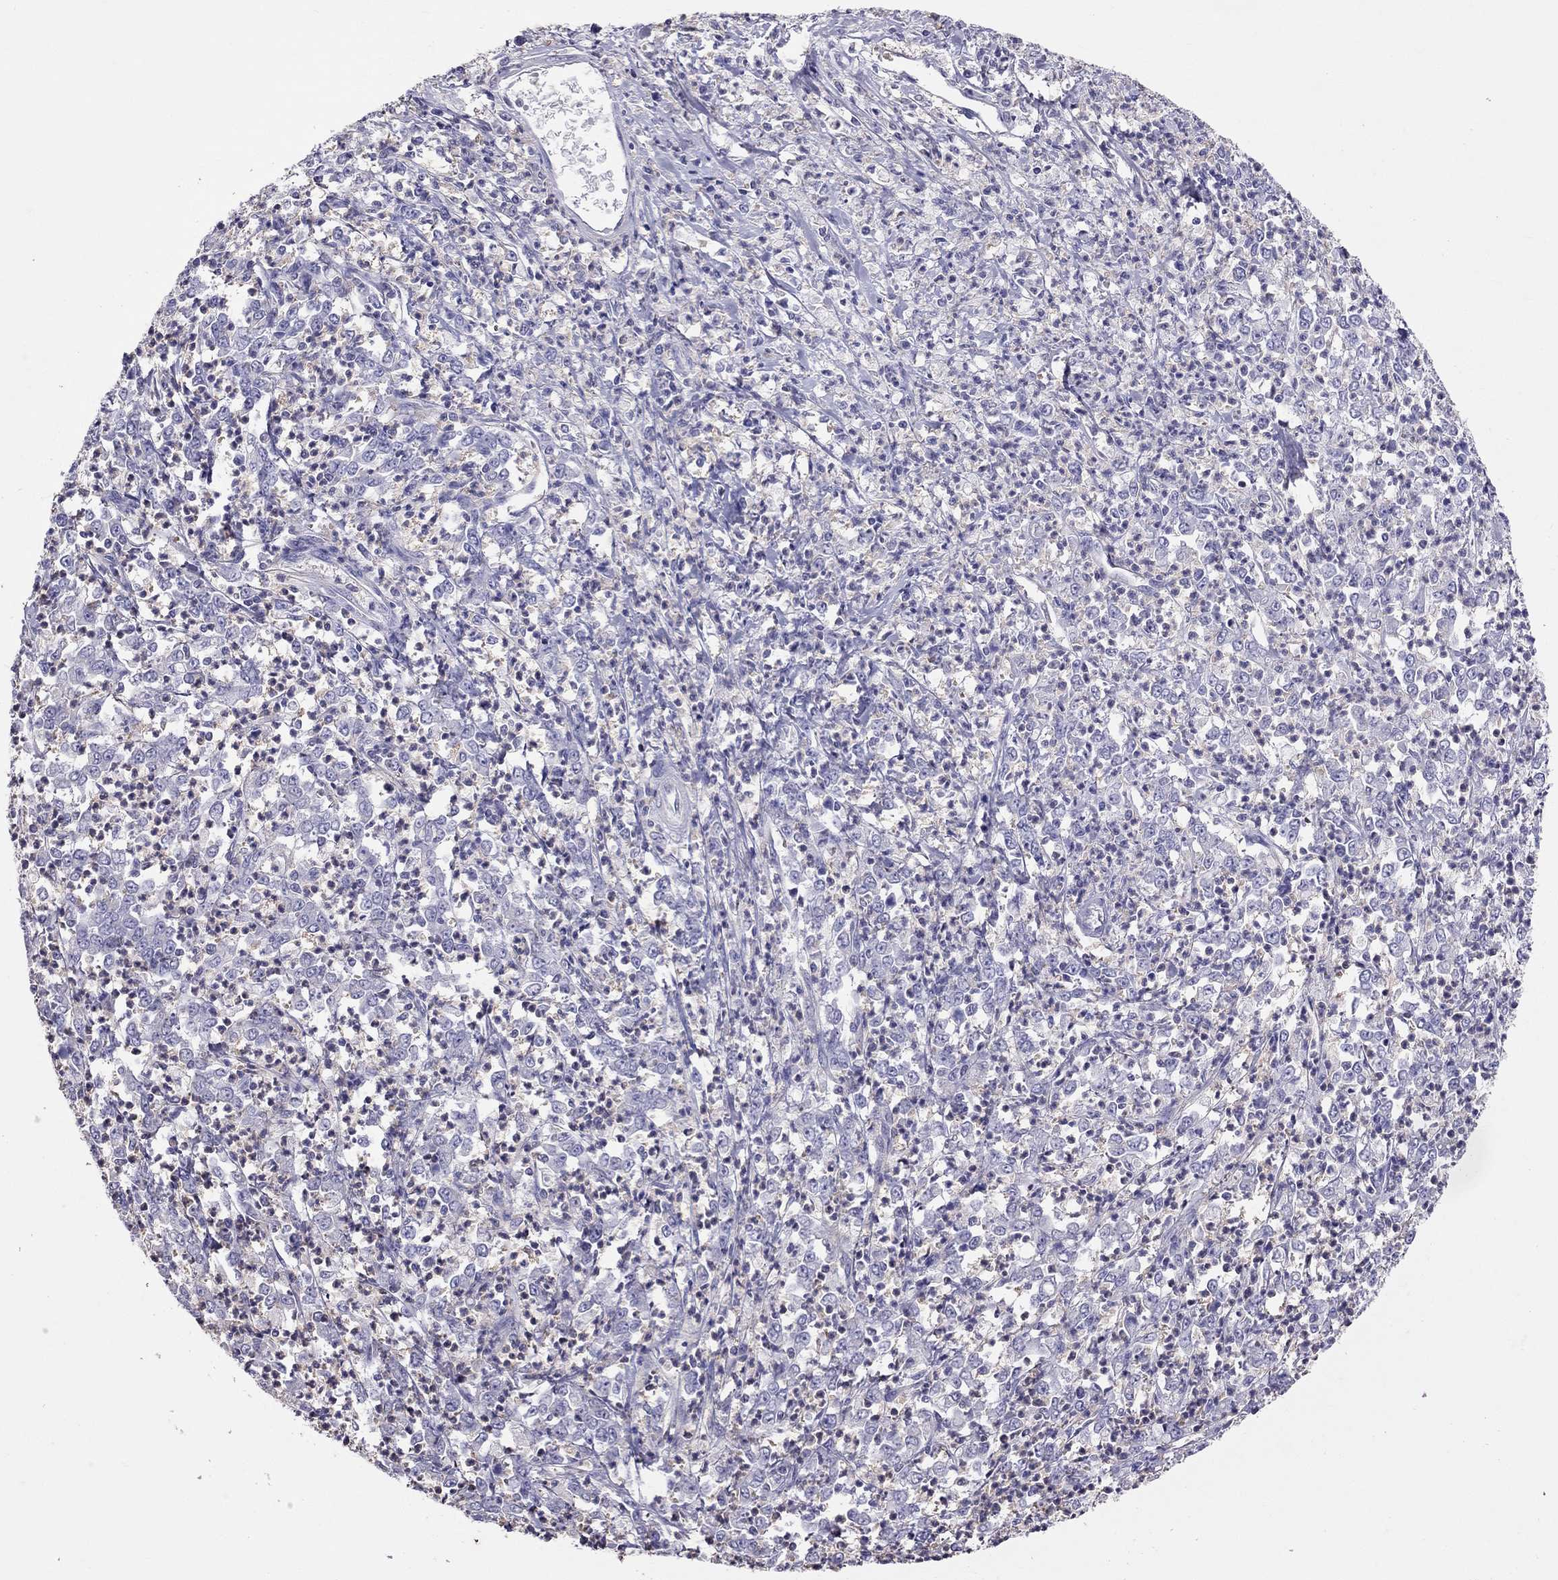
{"staining": {"intensity": "negative", "quantity": "none", "location": "none"}, "tissue": "stomach cancer", "cell_type": "Tumor cells", "image_type": "cancer", "snomed": [{"axis": "morphology", "description": "Adenocarcinoma, NOS"}, {"axis": "topography", "description": "Stomach, lower"}], "caption": "This is an immunohistochemistry image of stomach adenocarcinoma. There is no positivity in tumor cells.", "gene": "TEX22", "patient": {"sex": "female", "age": 71}}